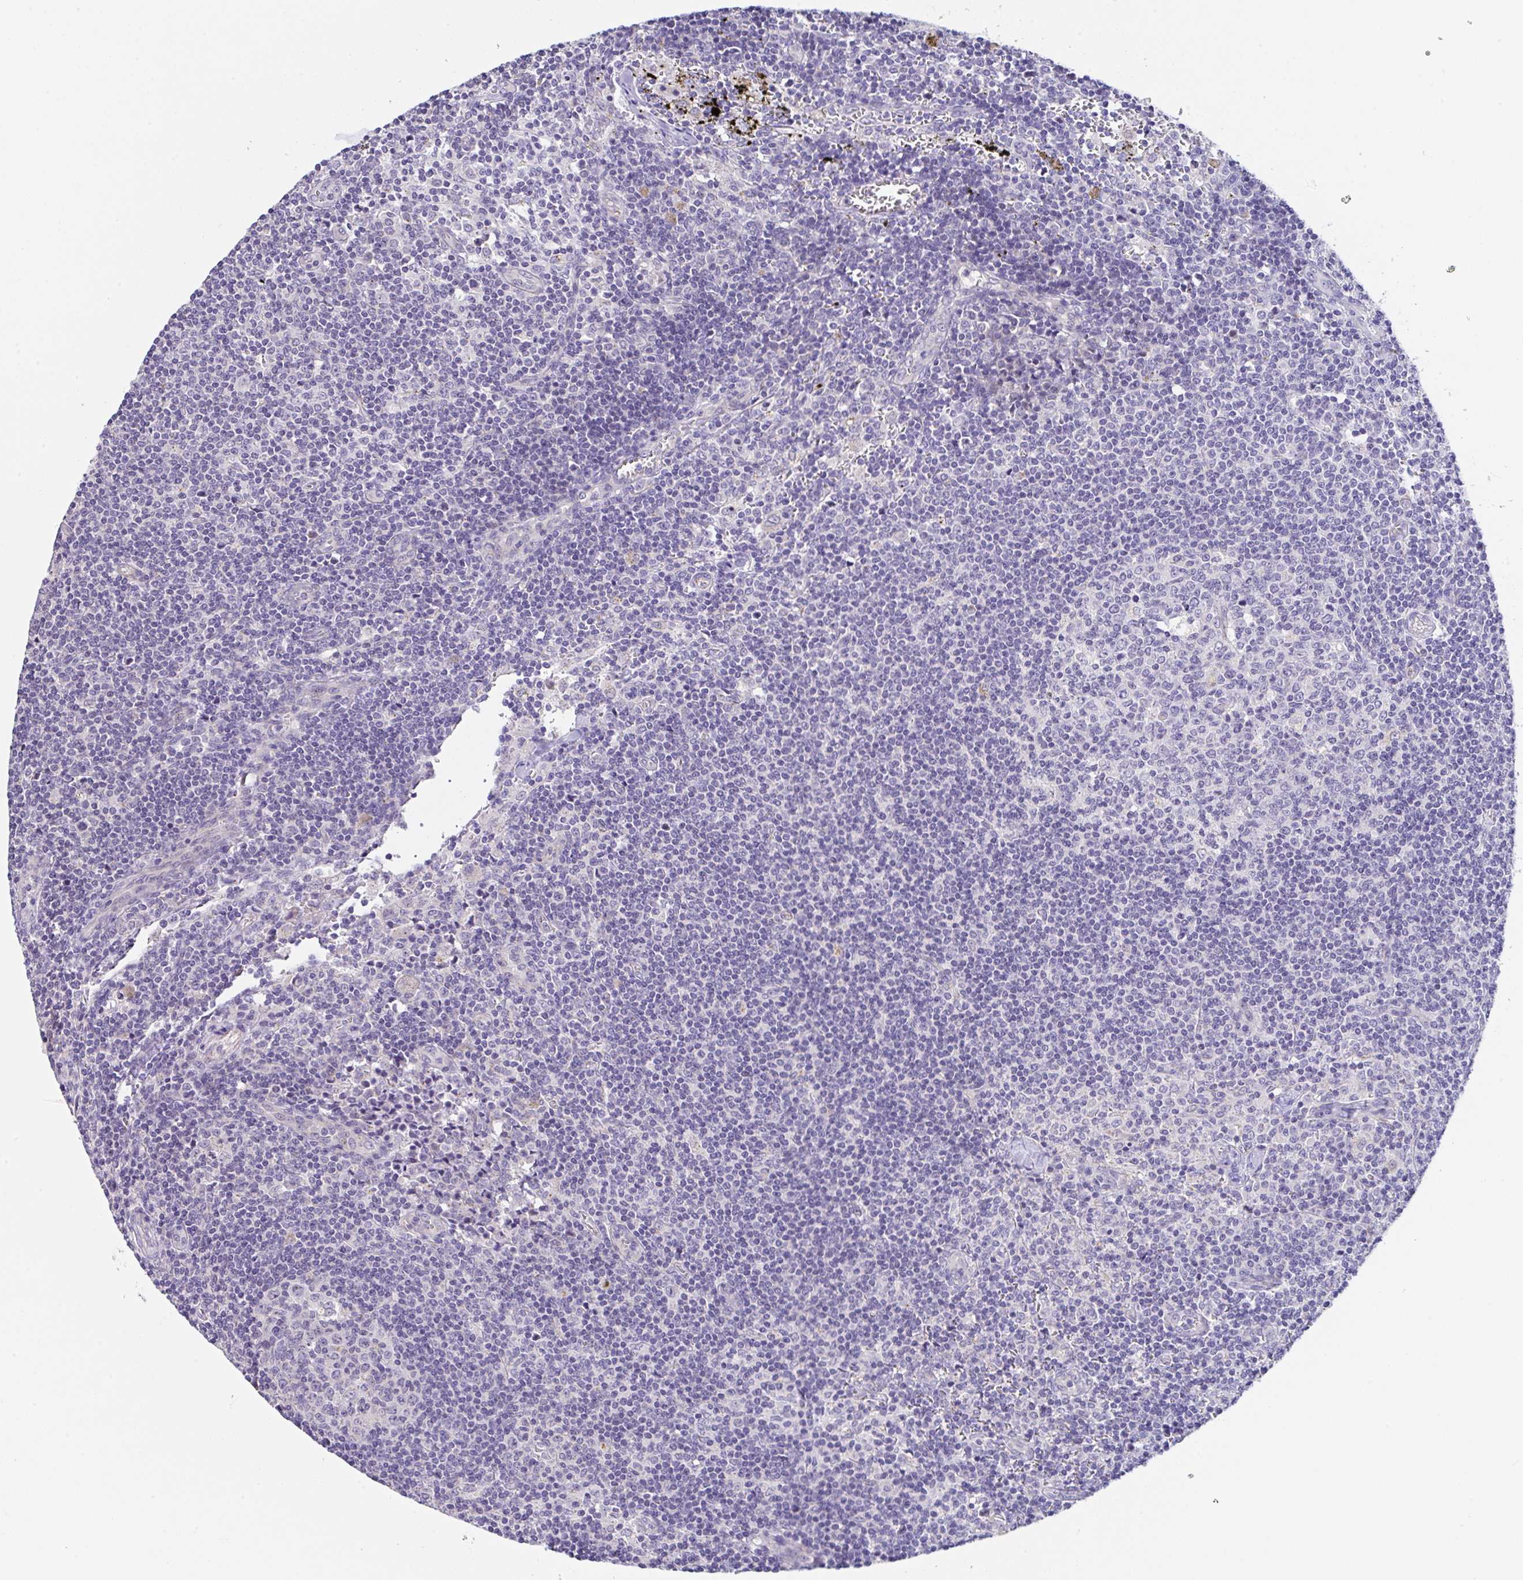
{"staining": {"intensity": "negative", "quantity": "none", "location": "none"}, "tissue": "lymph node", "cell_type": "Germinal center cells", "image_type": "normal", "snomed": [{"axis": "morphology", "description": "Normal tissue, NOS"}, {"axis": "topography", "description": "Lymph node"}], "caption": "Human lymph node stained for a protein using IHC demonstrates no positivity in germinal center cells.", "gene": "CGNL1", "patient": {"sex": "female", "age": 45}}